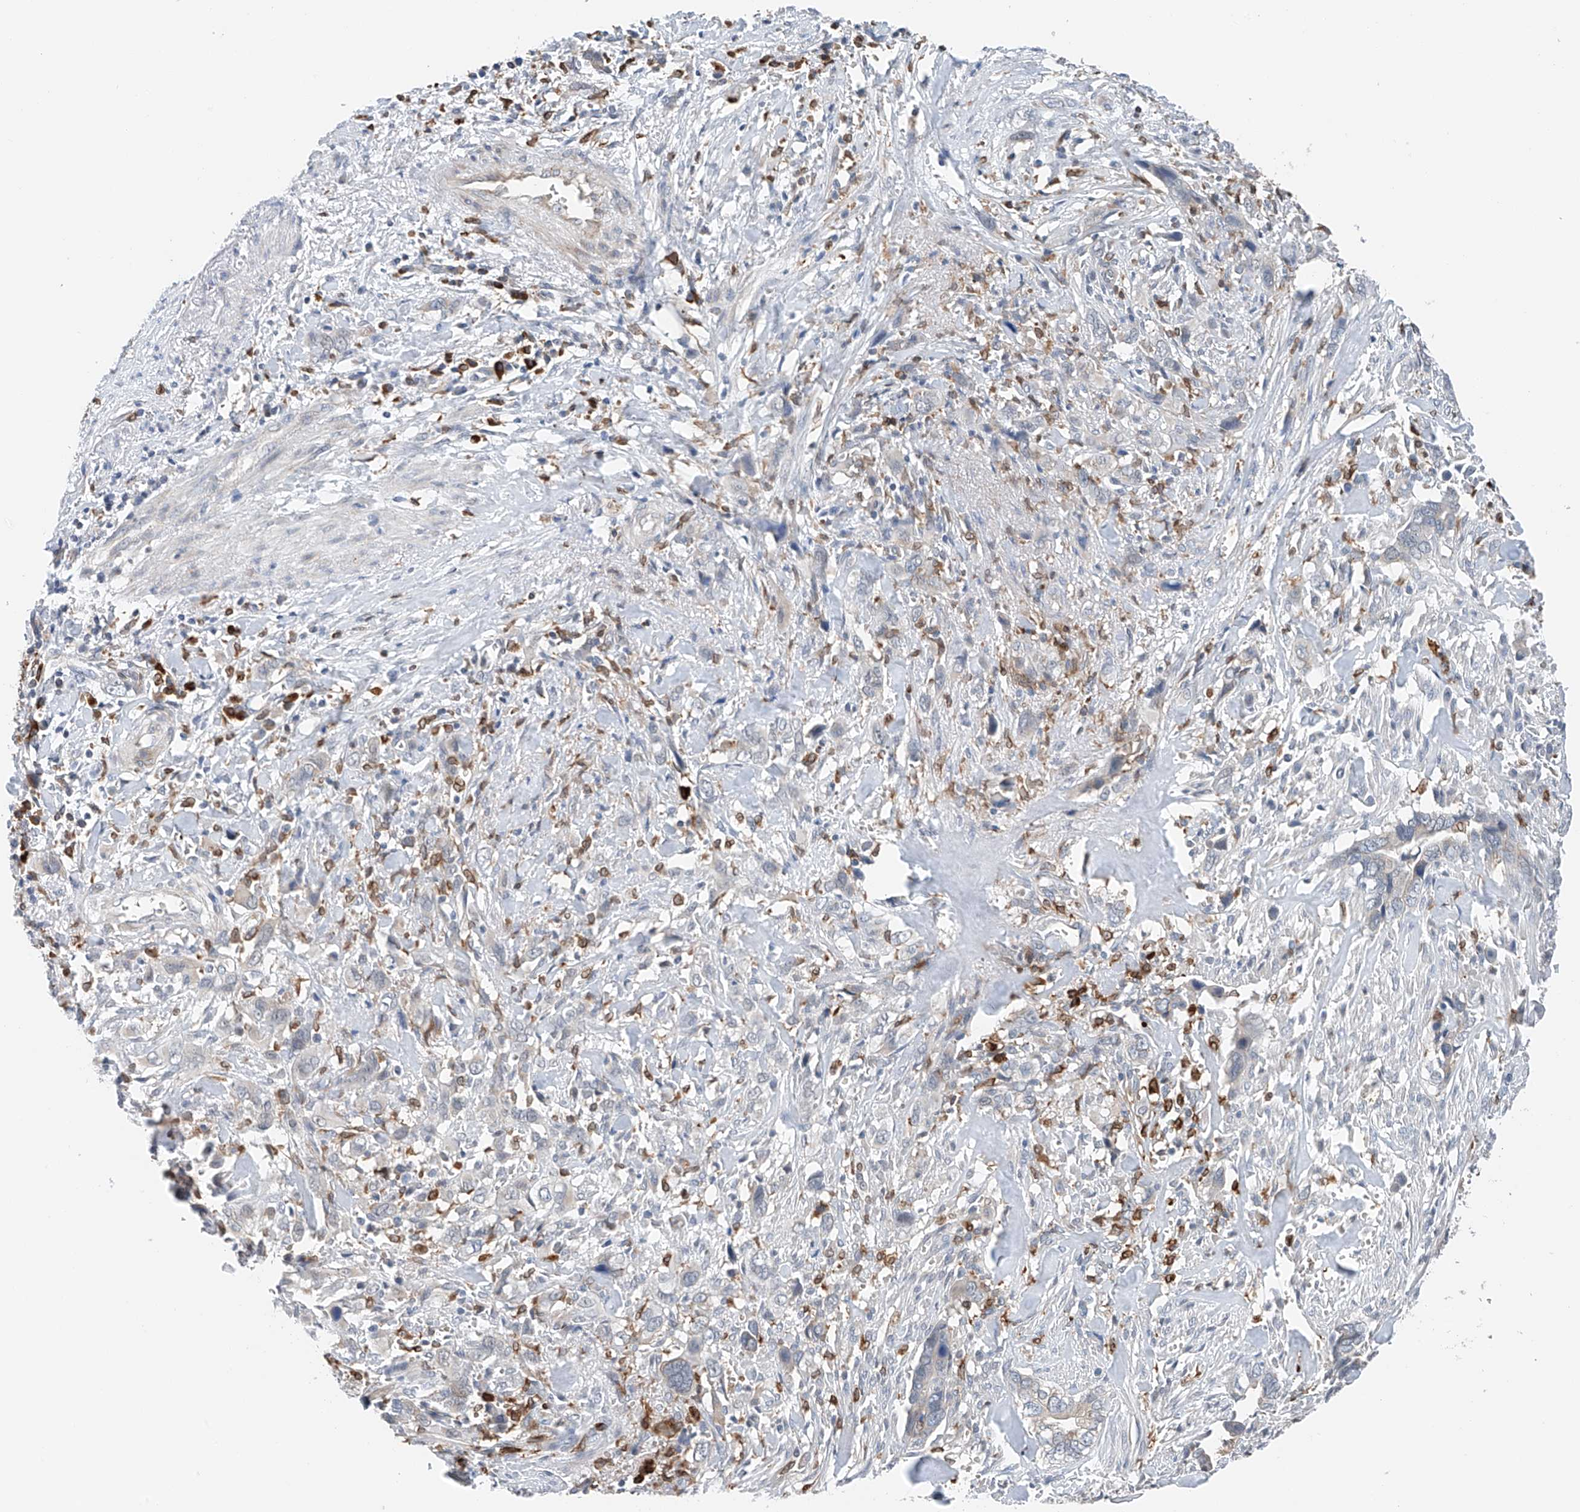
{"staining": {"intensity": "weak", "quantity": "<25%", "location": "cytoplasmic/membranous"}, "tissue": "liver cancer", "cell_type": "Tumor cells", "image_type": "cancer", "snomed": [{"axis": "morphology", "description": "Cholangiocarcinoma"}, {"axis": "topography", "description": "Liver"}], "caption": "Immunohistochemical staining of cholangiocarcinoma (liver) exhibits no significant staining in tumor cells. (DAB immunohistochemistry (IHC) with hematoxylin counter stain).", "gene": "TBXAS1", "patient": {"sex": "female", "age": 79}}